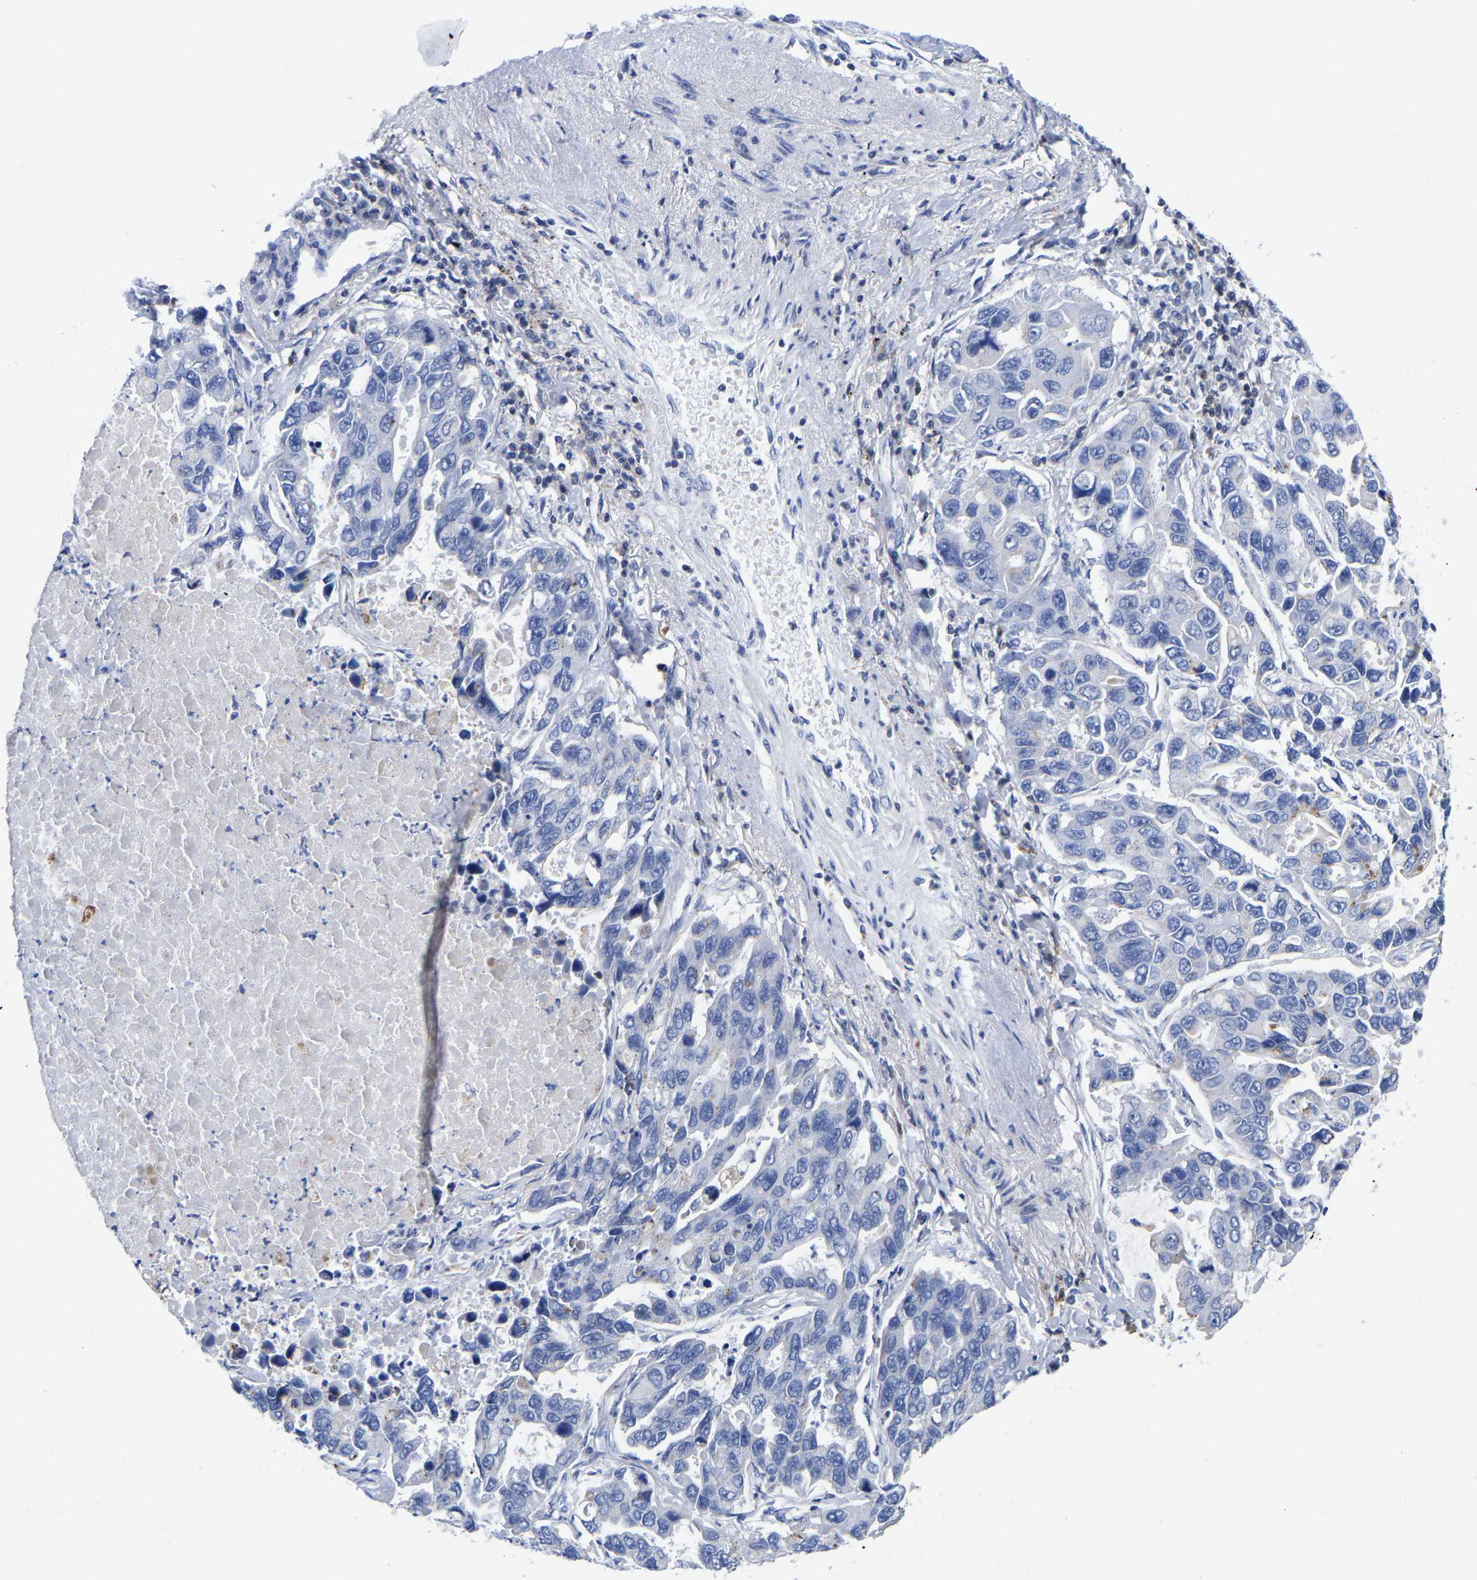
{"staining": {"intensity": "negative", "quantity": "none", "location": "none"}, "tissue": "lung cancer", "cell_type": "Tumor cells", "image_type": "cancer", "snomed": [{"axis": "morphology", "description": "Adenocarcinoma, NOS"}, {"axis": "topography", "description": "Lung"}], "caption": "Human lung adenocarcinoma stained for a protein using immunohistochemistry shows no positivity in tumor cells.", "gene": "PTPN7", "patient": {"sex": "male", "age": 64}}